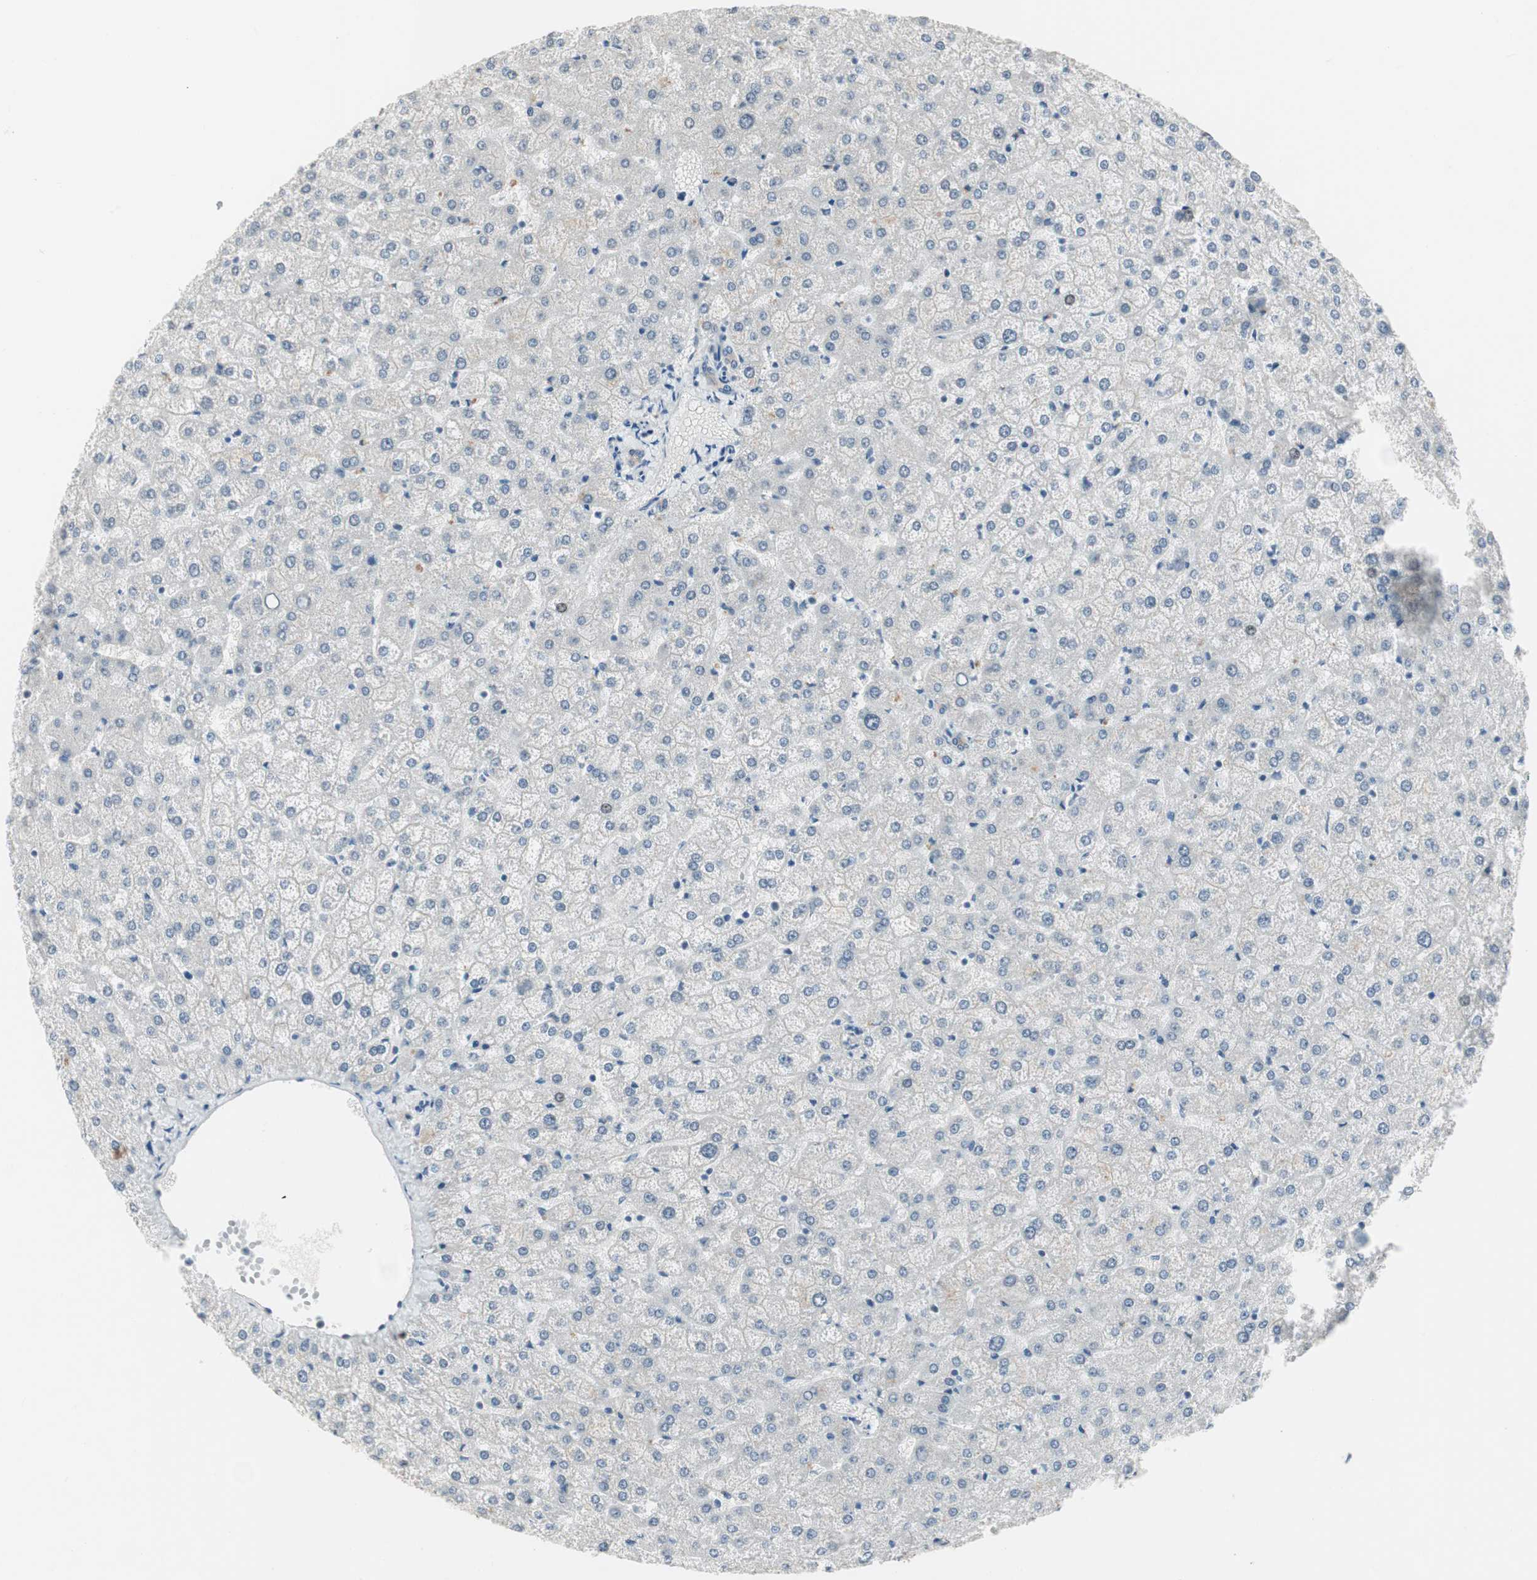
{"staining": {"intensity": "negative", "quantity": "none", "location": "none"}, "tissue": "liver", "cell_type": "Cholangiocytes", "image_type": "normal", "snomed": [{"axis": "morphology", "description": "Normal tissue, NOS"}, {"axis": "topography", "description": "Liver"}], "caption": "Immunohistochemistry (IHC) photomicrograph of normal liver: human liver stained with DAB (3,3'-diaminobenzidine) displays no significant protein positivity in cholangiocytes. The staining was performed using DAB (3,3'-diaminobenzidine) to visualize the protein expression in brown, while the nuclei were stained in blue with hematoxylin (Magnification: 20x).", "gene": "SPINK4", "patient": {"sex": "female", "age": 32}}